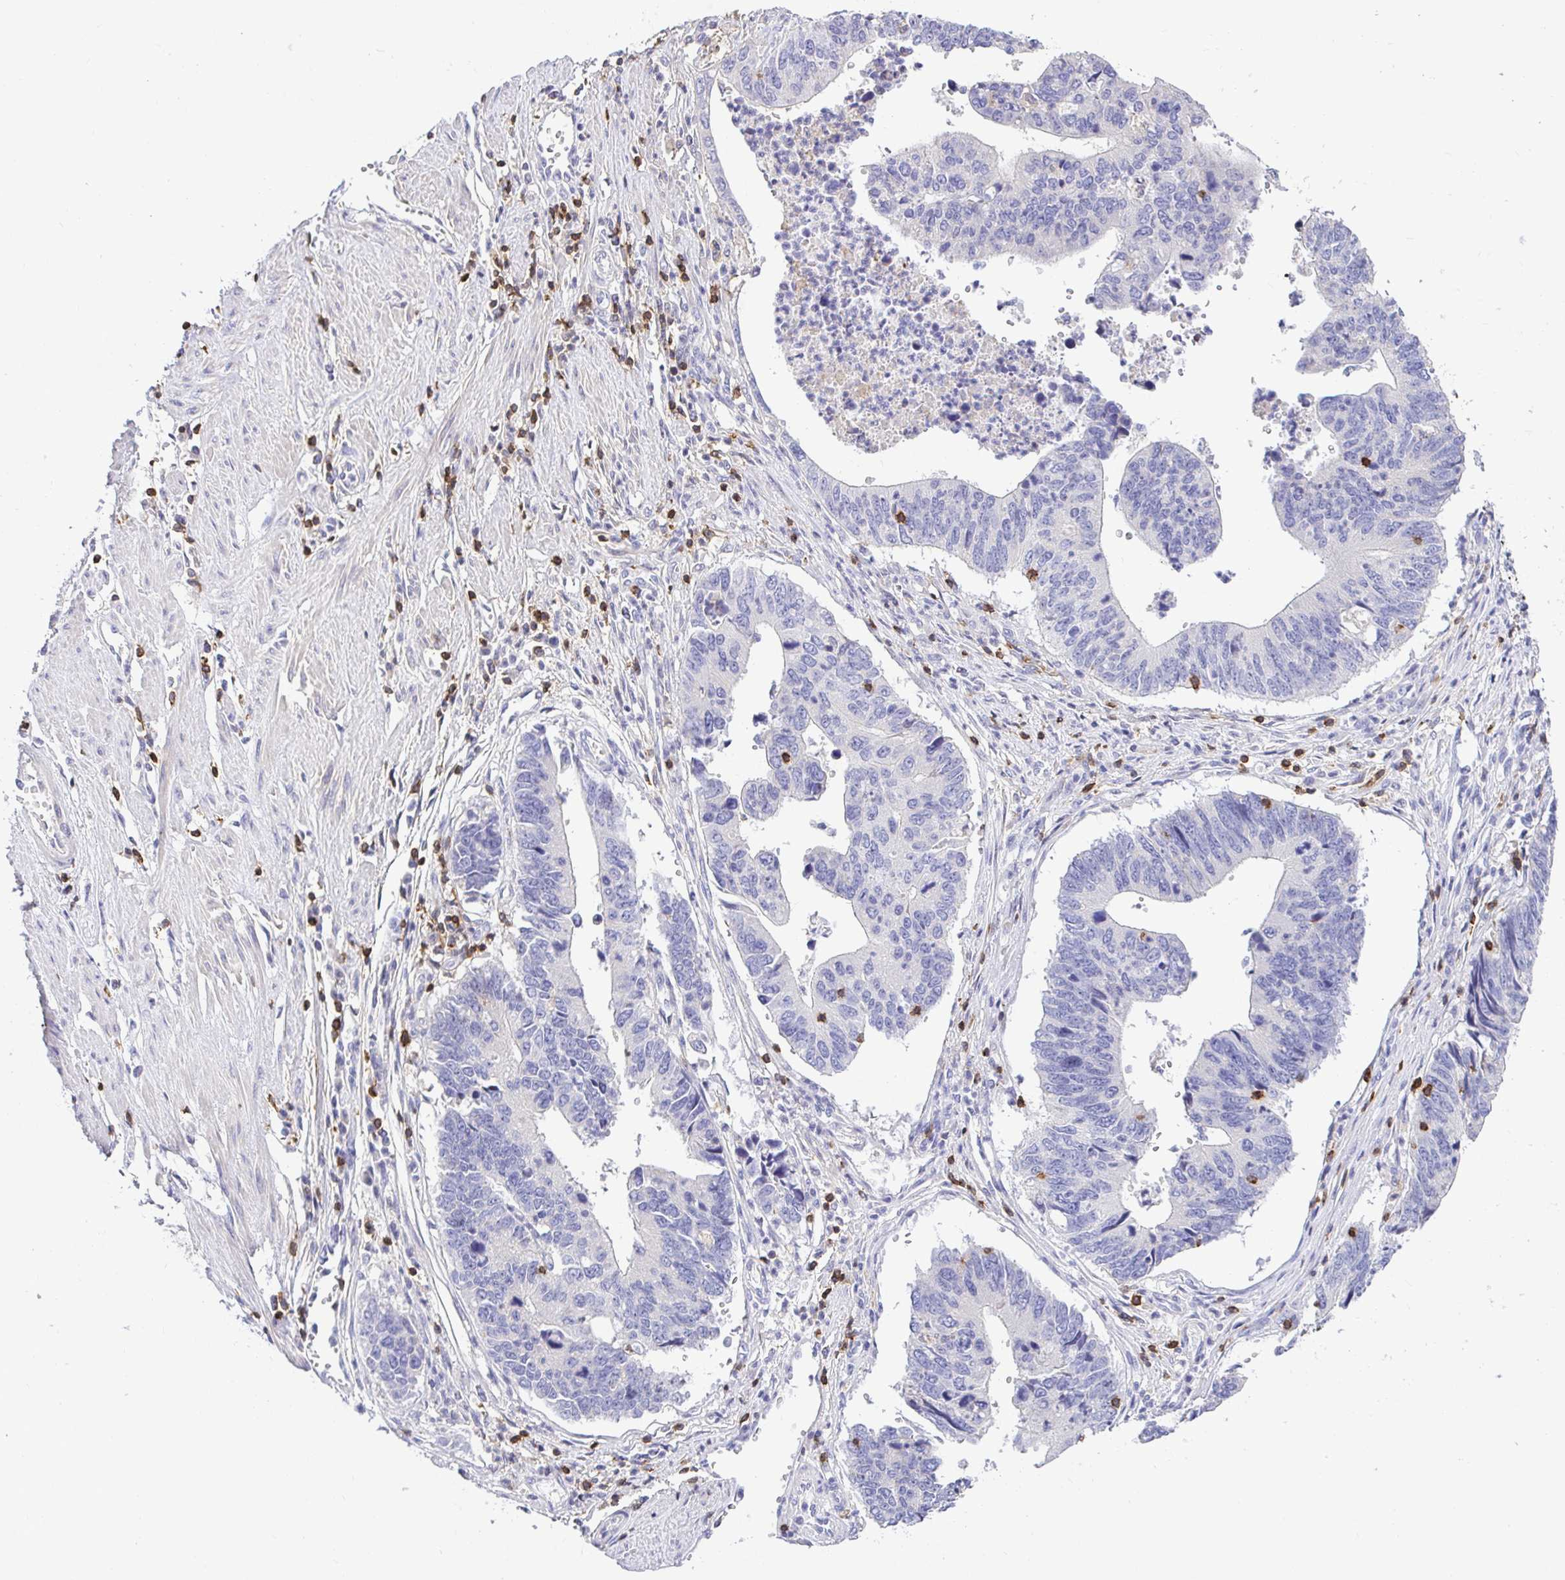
{"staining": {"intensity": "negative", "quantity": "none", "location": "none"}, "tissue": "stomach cancer", "cell_type": "Tumor cells", "image_type": "cancer", "snomed": [{"axis": "morphology", "description": "Adenocarcinoma, NOS"}, {"axis": "topography", "description": "Stomach"}], "caption": "Stomach adenocarcinoma was stained to show a protein in brown. There is no significant expression in tumor cells.", "gene": "SKAP1", "patient": {"sex": "male", "age": 59}}